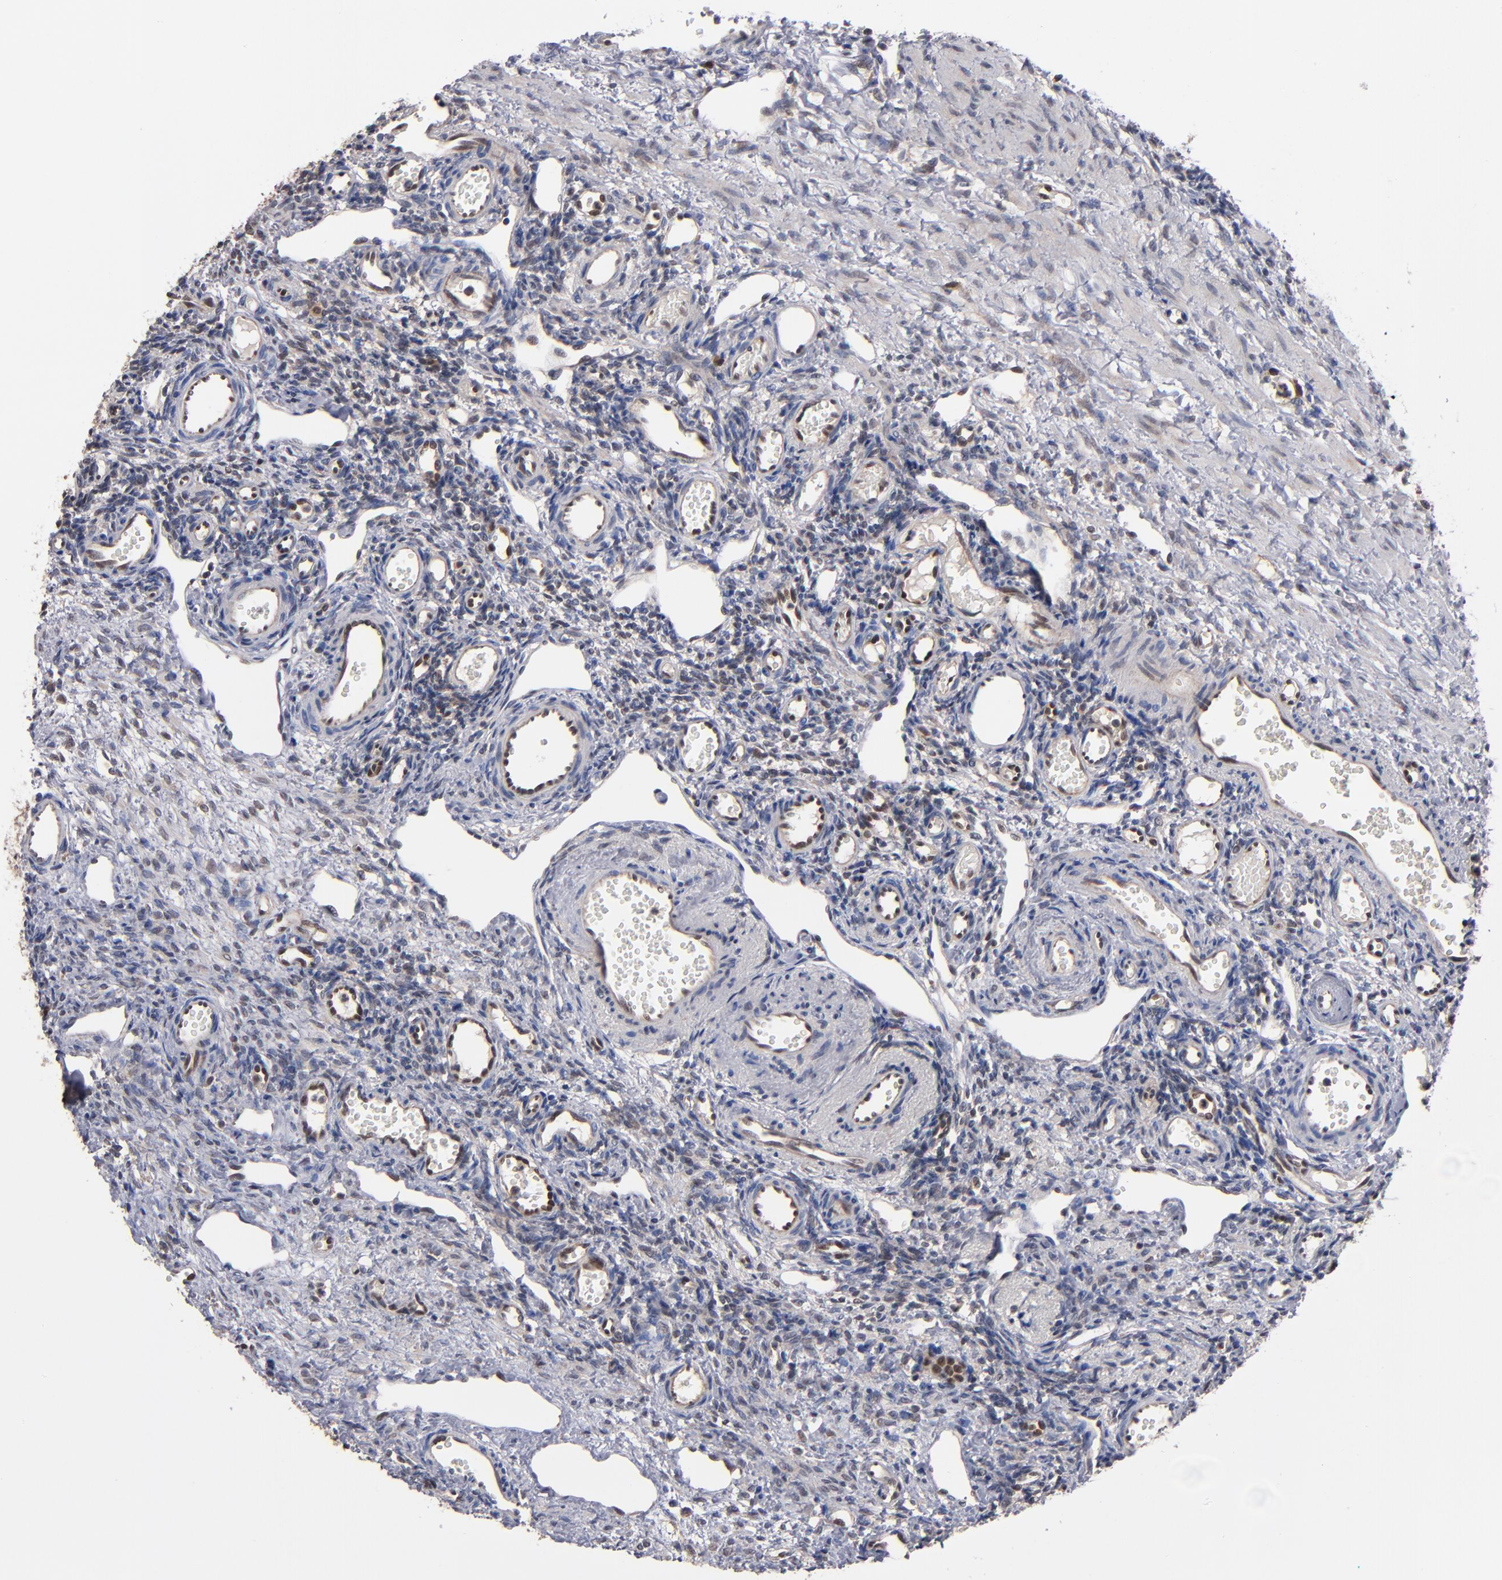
{"staining": {"intensity": "moderate", "quantity": ">75%", "location": "cytoplasmic/membranous"}, "tissue": "ovary", "cell_type": "Follicle cells", "image_type": "normal", "snomed": [{"axis": "morphology", "description": "Normal tissue, NOS"}, {"axis": "topography", "description": "Ovary"}], "caption": "A micrograph of ovary stained for a protein demonstrates moderate cytoplasmic/membranous brown staining in follicle cells.", "gene": "ALG13", "patient": {"sex": "female", "age": 33}}